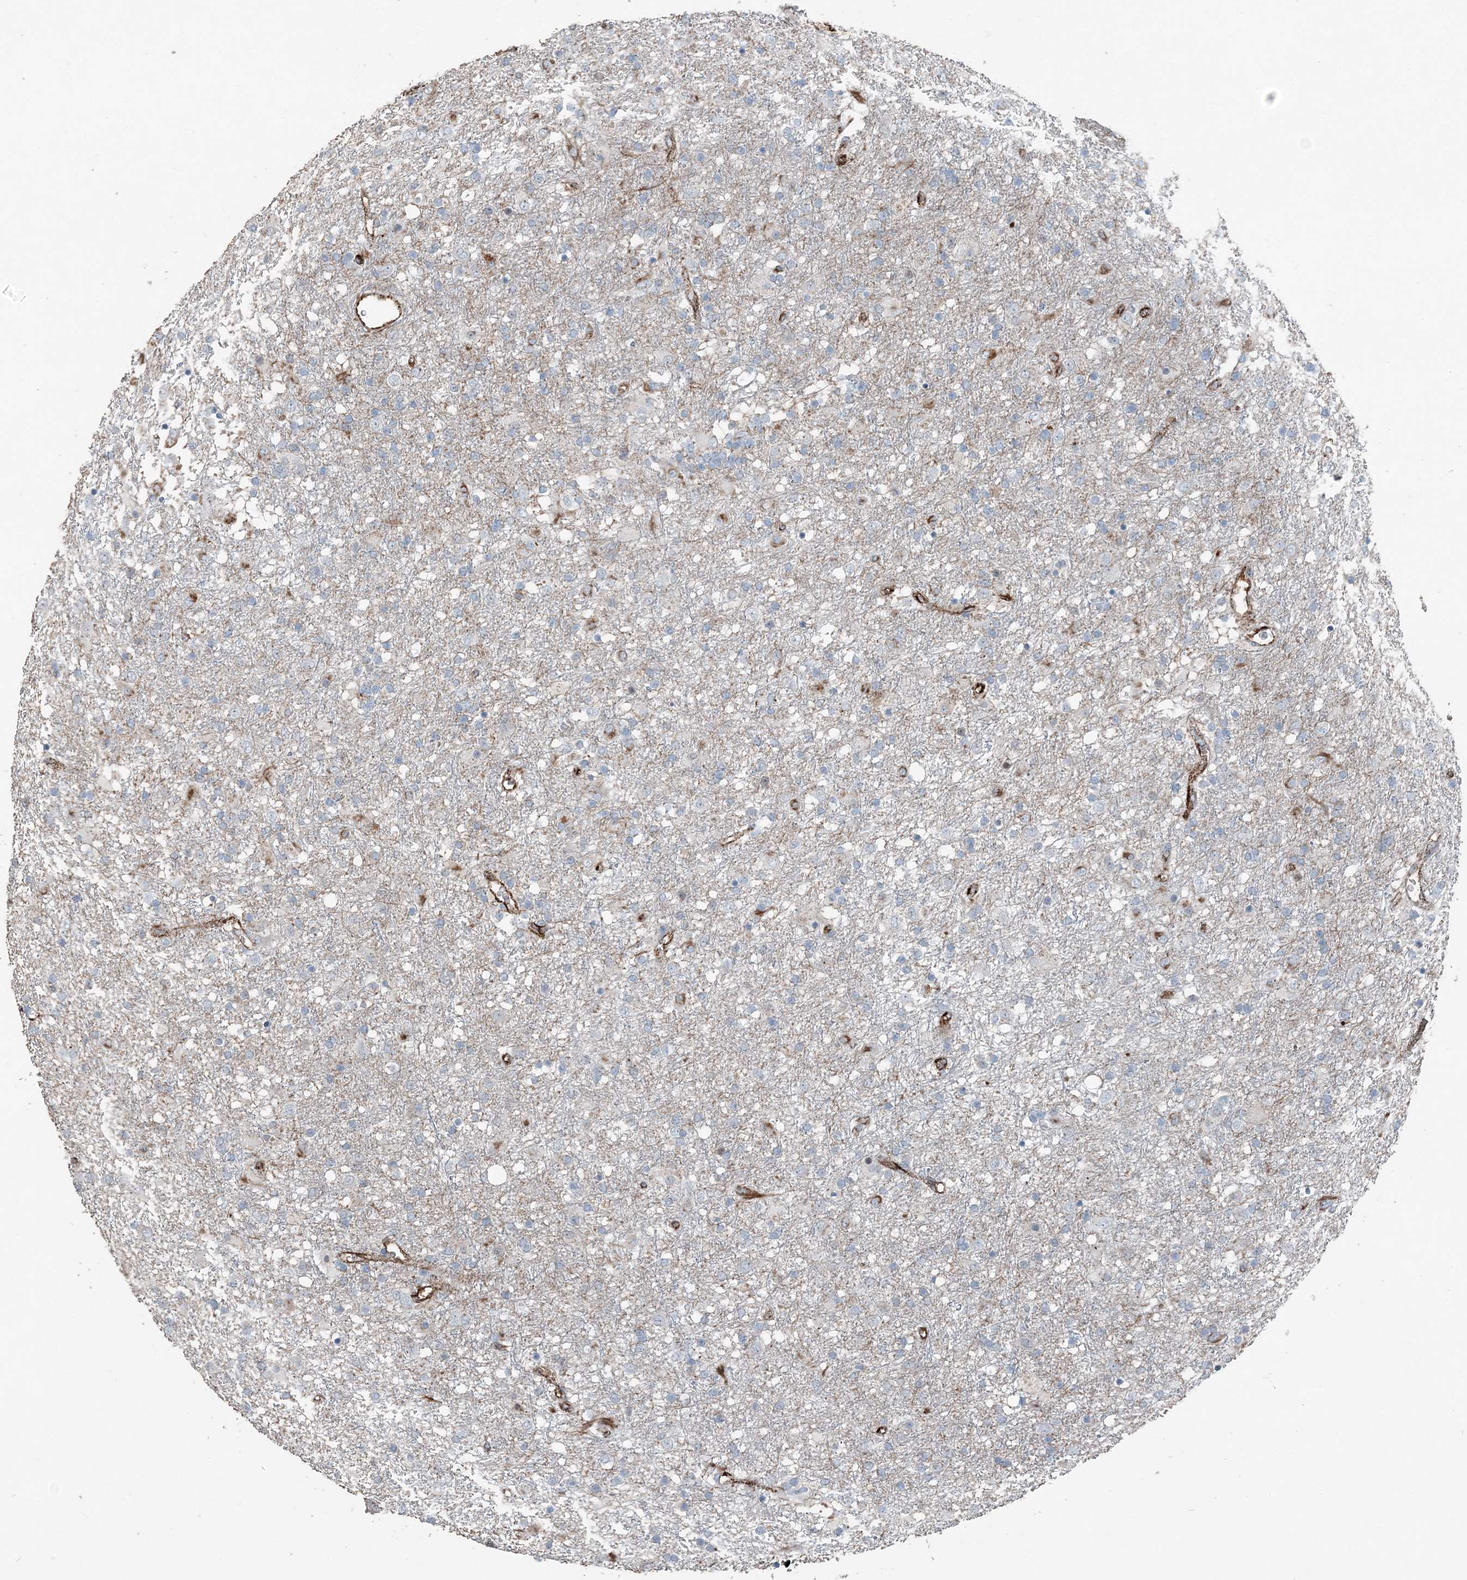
{"staining": {"intensity": "negative", "quantity": "none", "location": "none"}, "tissue": "glioma", "cell_type": "Tumor cells", "image_type": "cancer", "snomed": [{"axis": "morphology", "description": "Glioma, malignant, Low grade"}, {"axis": "topography", "description": "Brain"}], "caption": "Immunohistochemical staining of malignant low-grade glioma exhibits no significant expression in tumor cells.", "gene": "ELOVL7", "patient": {"sex": "male", "age": 65}}